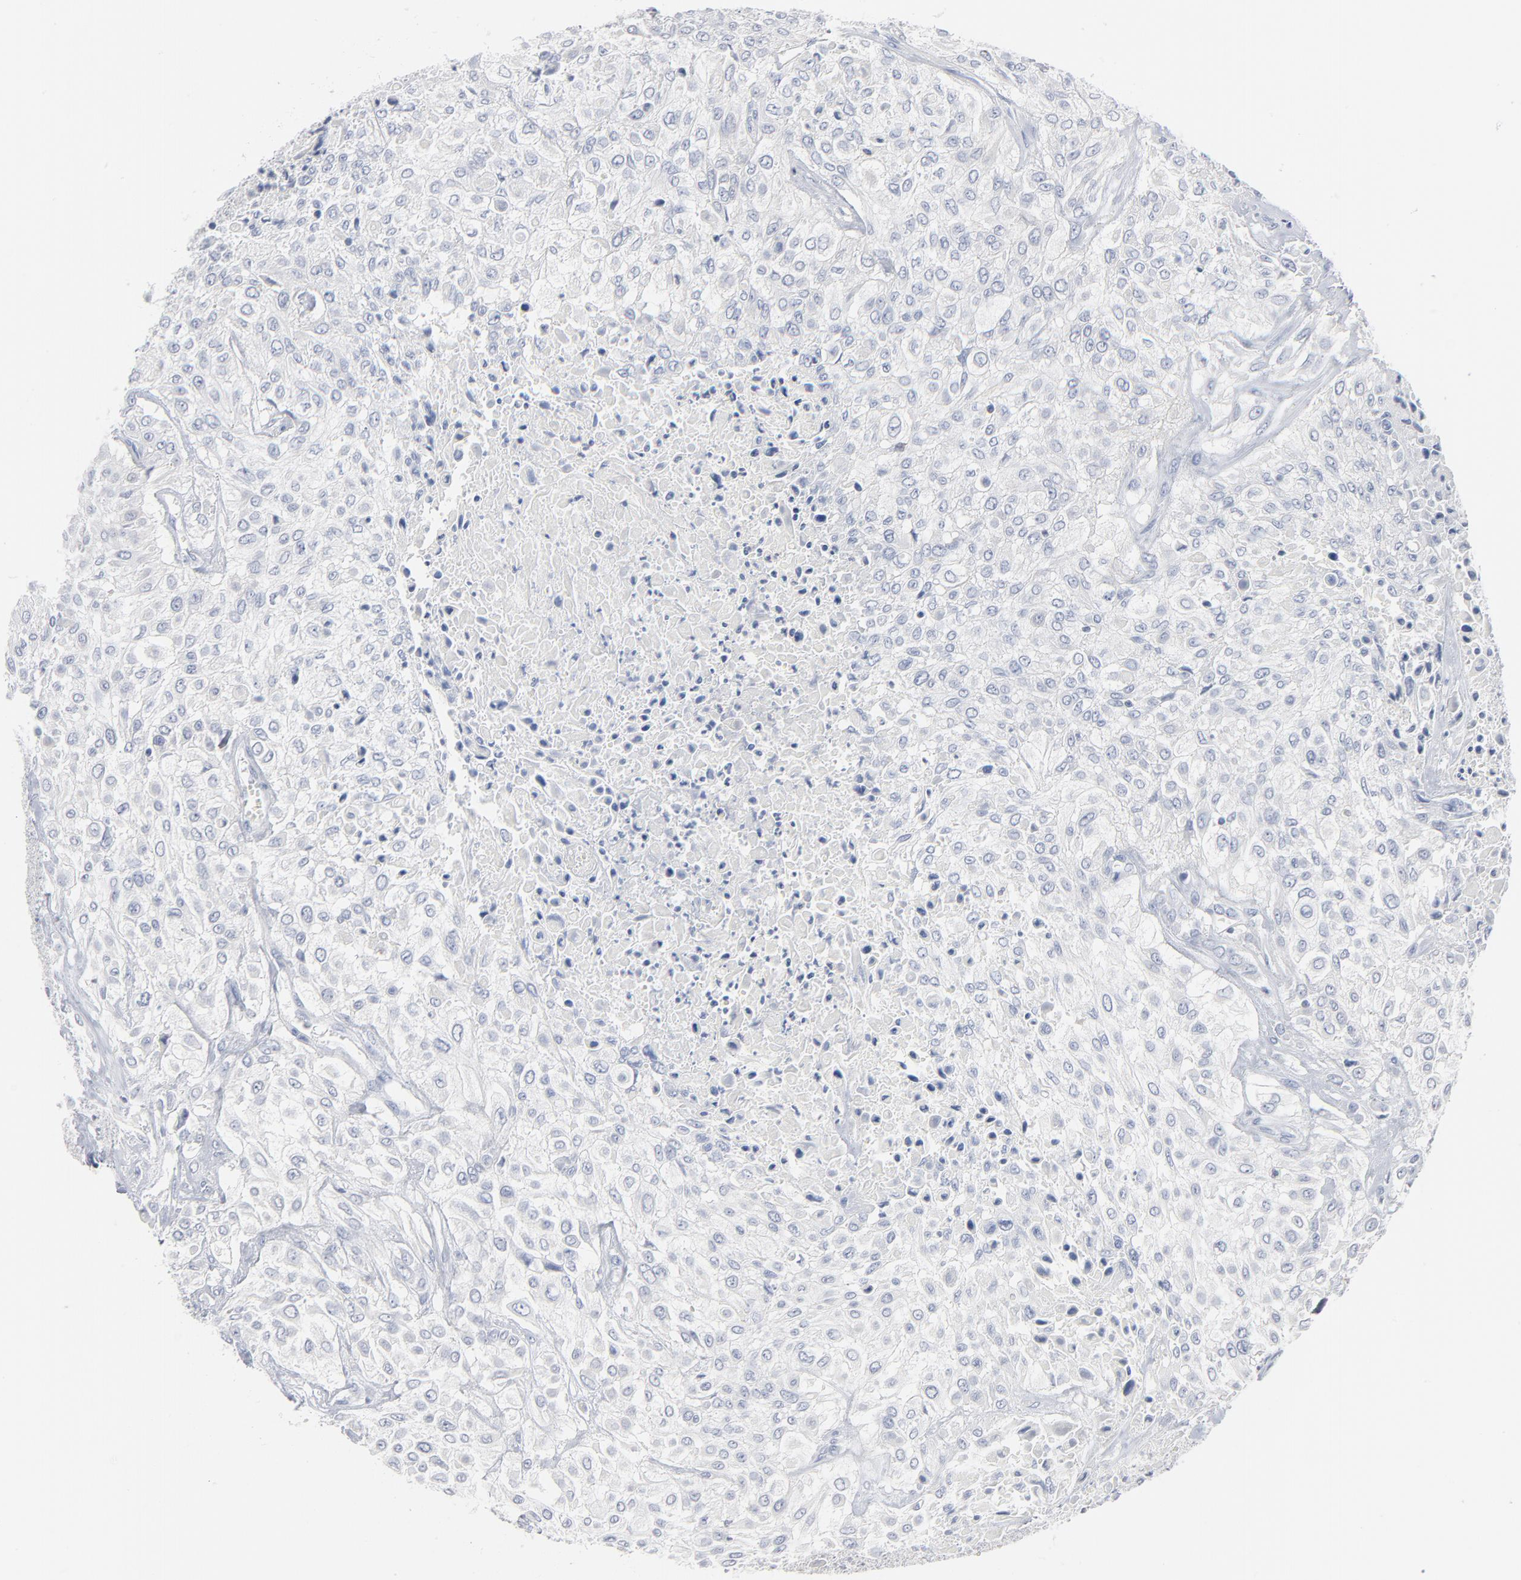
{"staining": {"intensity": "negative", "quantity": "none", "location": "none"}, "tissue": "urothelial cancer", "cell_type": "Tumor cells", "image_type": "cancer", "snomed": [{"axis": "morphology", "description": "Urothelial carcinoma, High grade"}, {"axis": "topography", "description": "Urinary bladder"}], "caption": "This is an immunohistochemistry (IHC) image of human urothelial carcinoma (high-grade). There is no positivity in tumor cells.", "gene": "PTK2B", "patient": {"sex": "male", "age": 57}}